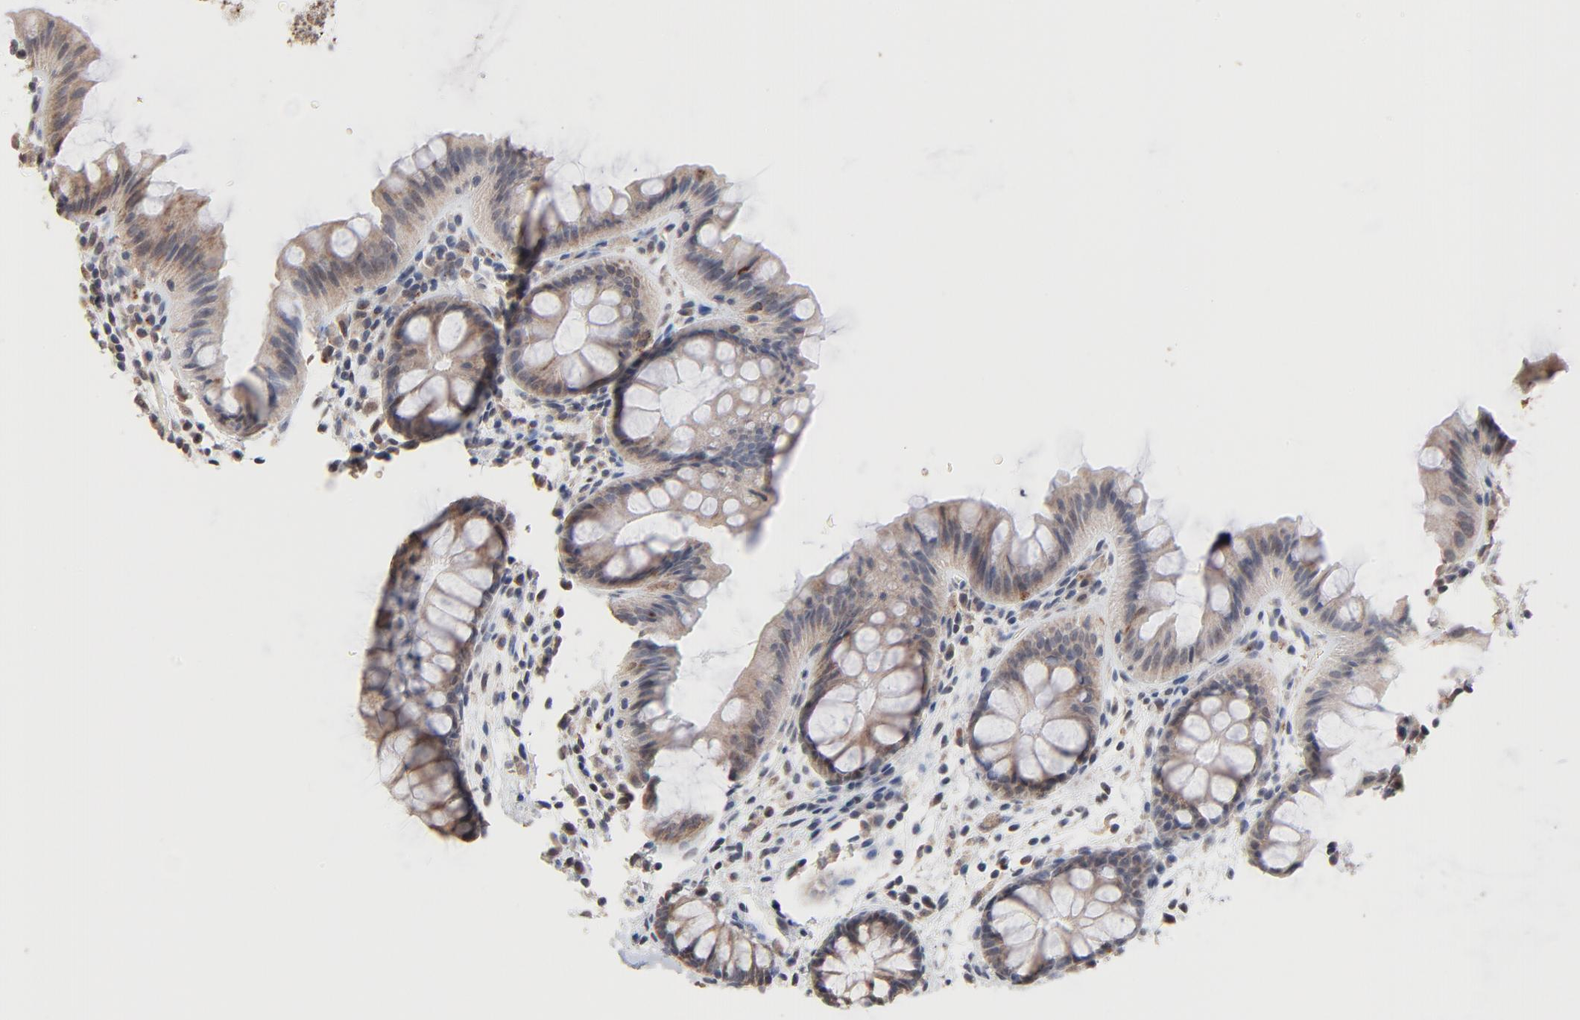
{"staining": {"intensity": "moderate", "quantity": ">75%", "location": "cytoplasmic/membranous"}, "tissue": "colon", "cell_type": "Glandular cells", "image_type": "normal", "snomed": [{"axis": "morphology", "description": "Normal tissue, NOS"}, {"axis": "topography", "description": "Smooth muscle"}, {"axis": "topography", "description": "Colon"}], "caption": "A high-resolution image shows IHC staining of unremarkable colon, which exhibits moderate cytoplasmic/membranous staining in approximately >75% of glandular cells. (DAB IHC with brightfield microscopy, high magnification).", "gene": "MSL2", "patient": {"sex": "male", "age": 67}}